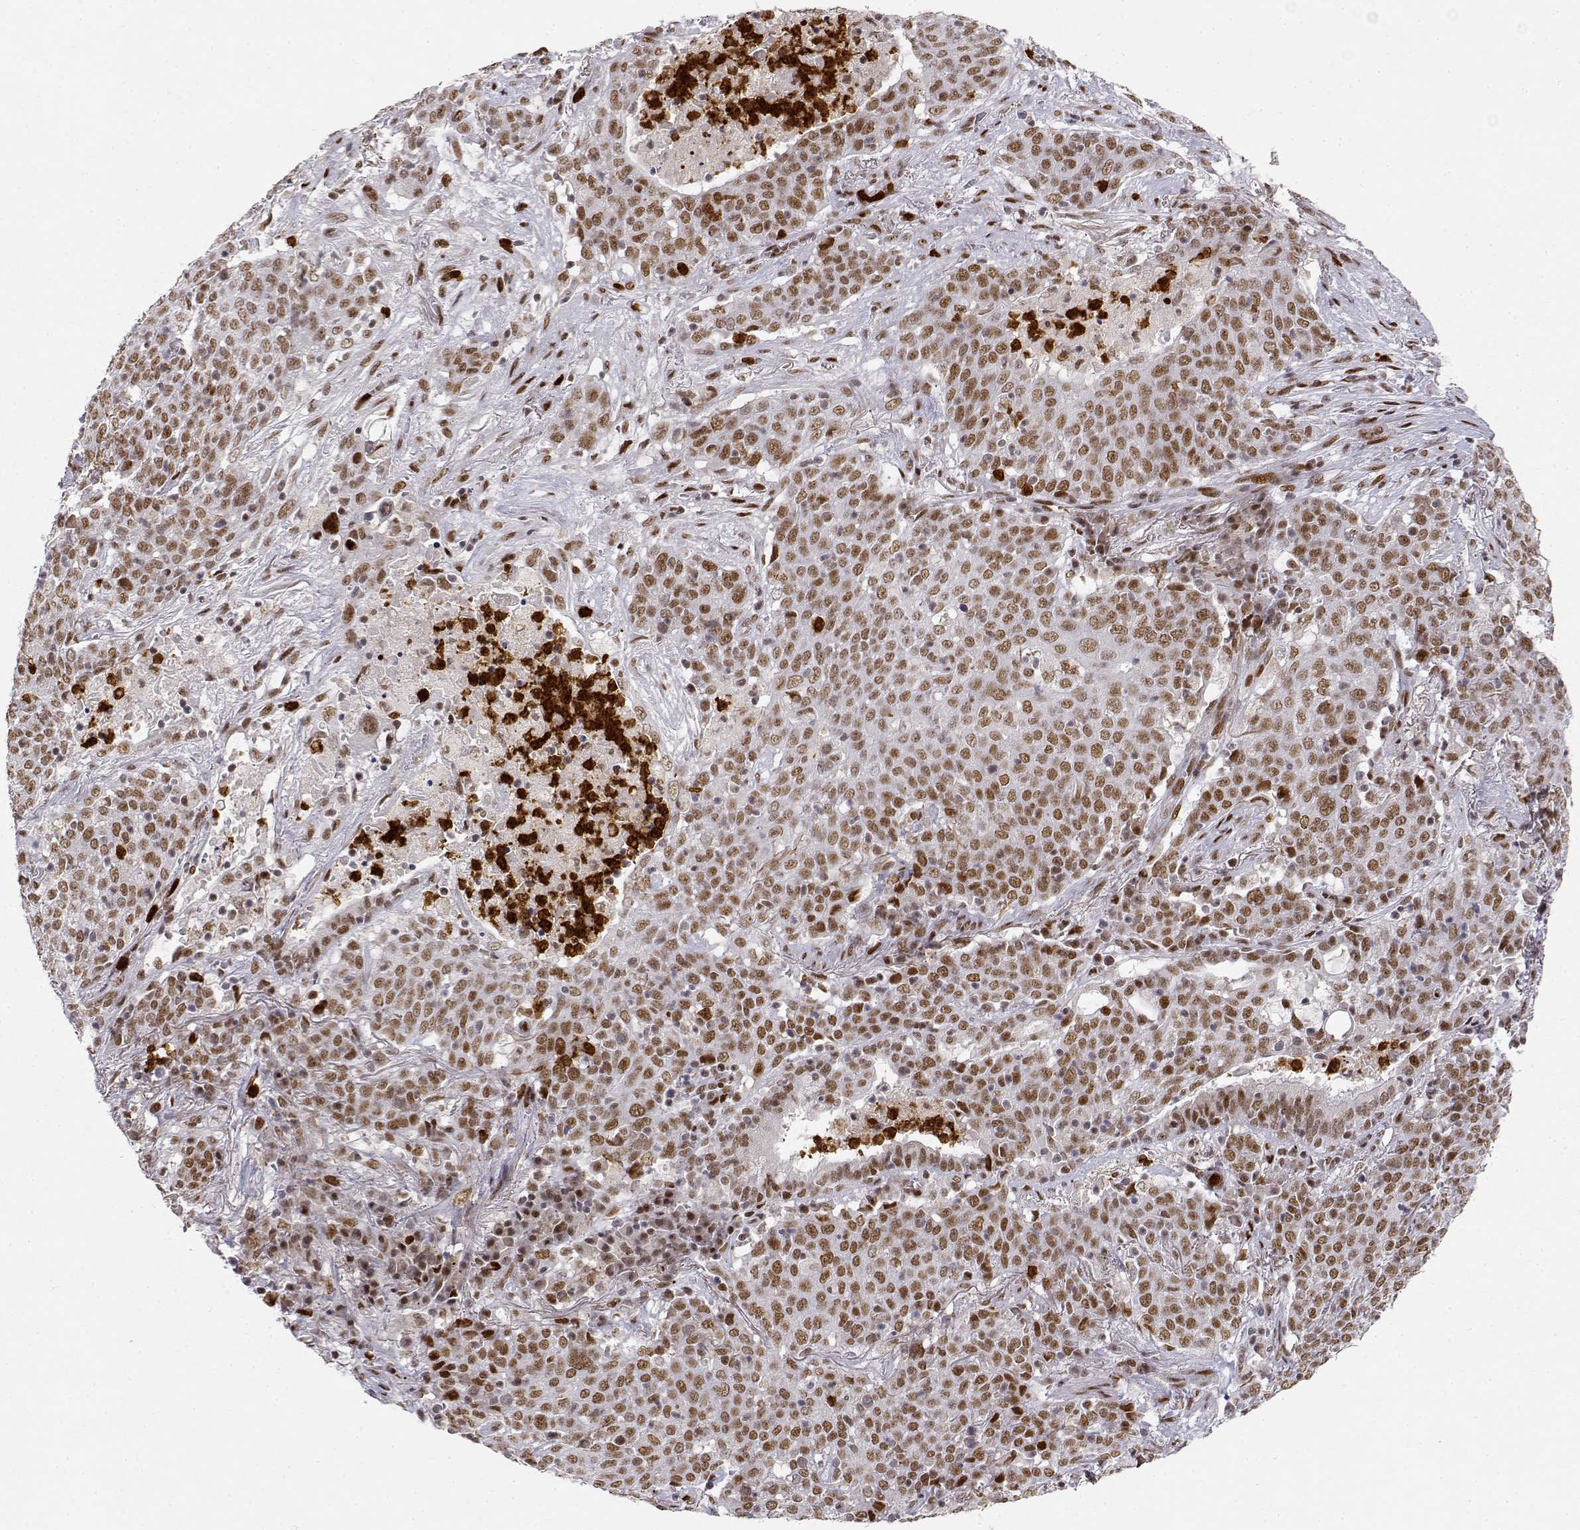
{"staining": {"intensity": "moderate", "quantity": ">75%", "location": "nuclear"}, "tissue": "lung cancer", "cell_type": "Tumor cells", "image_type": "cancer", "snomed": [{"axis": "morphology", "description": "Squamous cell carcinoma, NOS"}, {"axis": "topography", "description": "Lung"}], "caption": "Human lung cancer (squamous cell carcinoma) stained with a protein marker displays moderate staining in tumor cells.", "gene": "RSF1", "patient": {"sex": "male", "age": 82}}